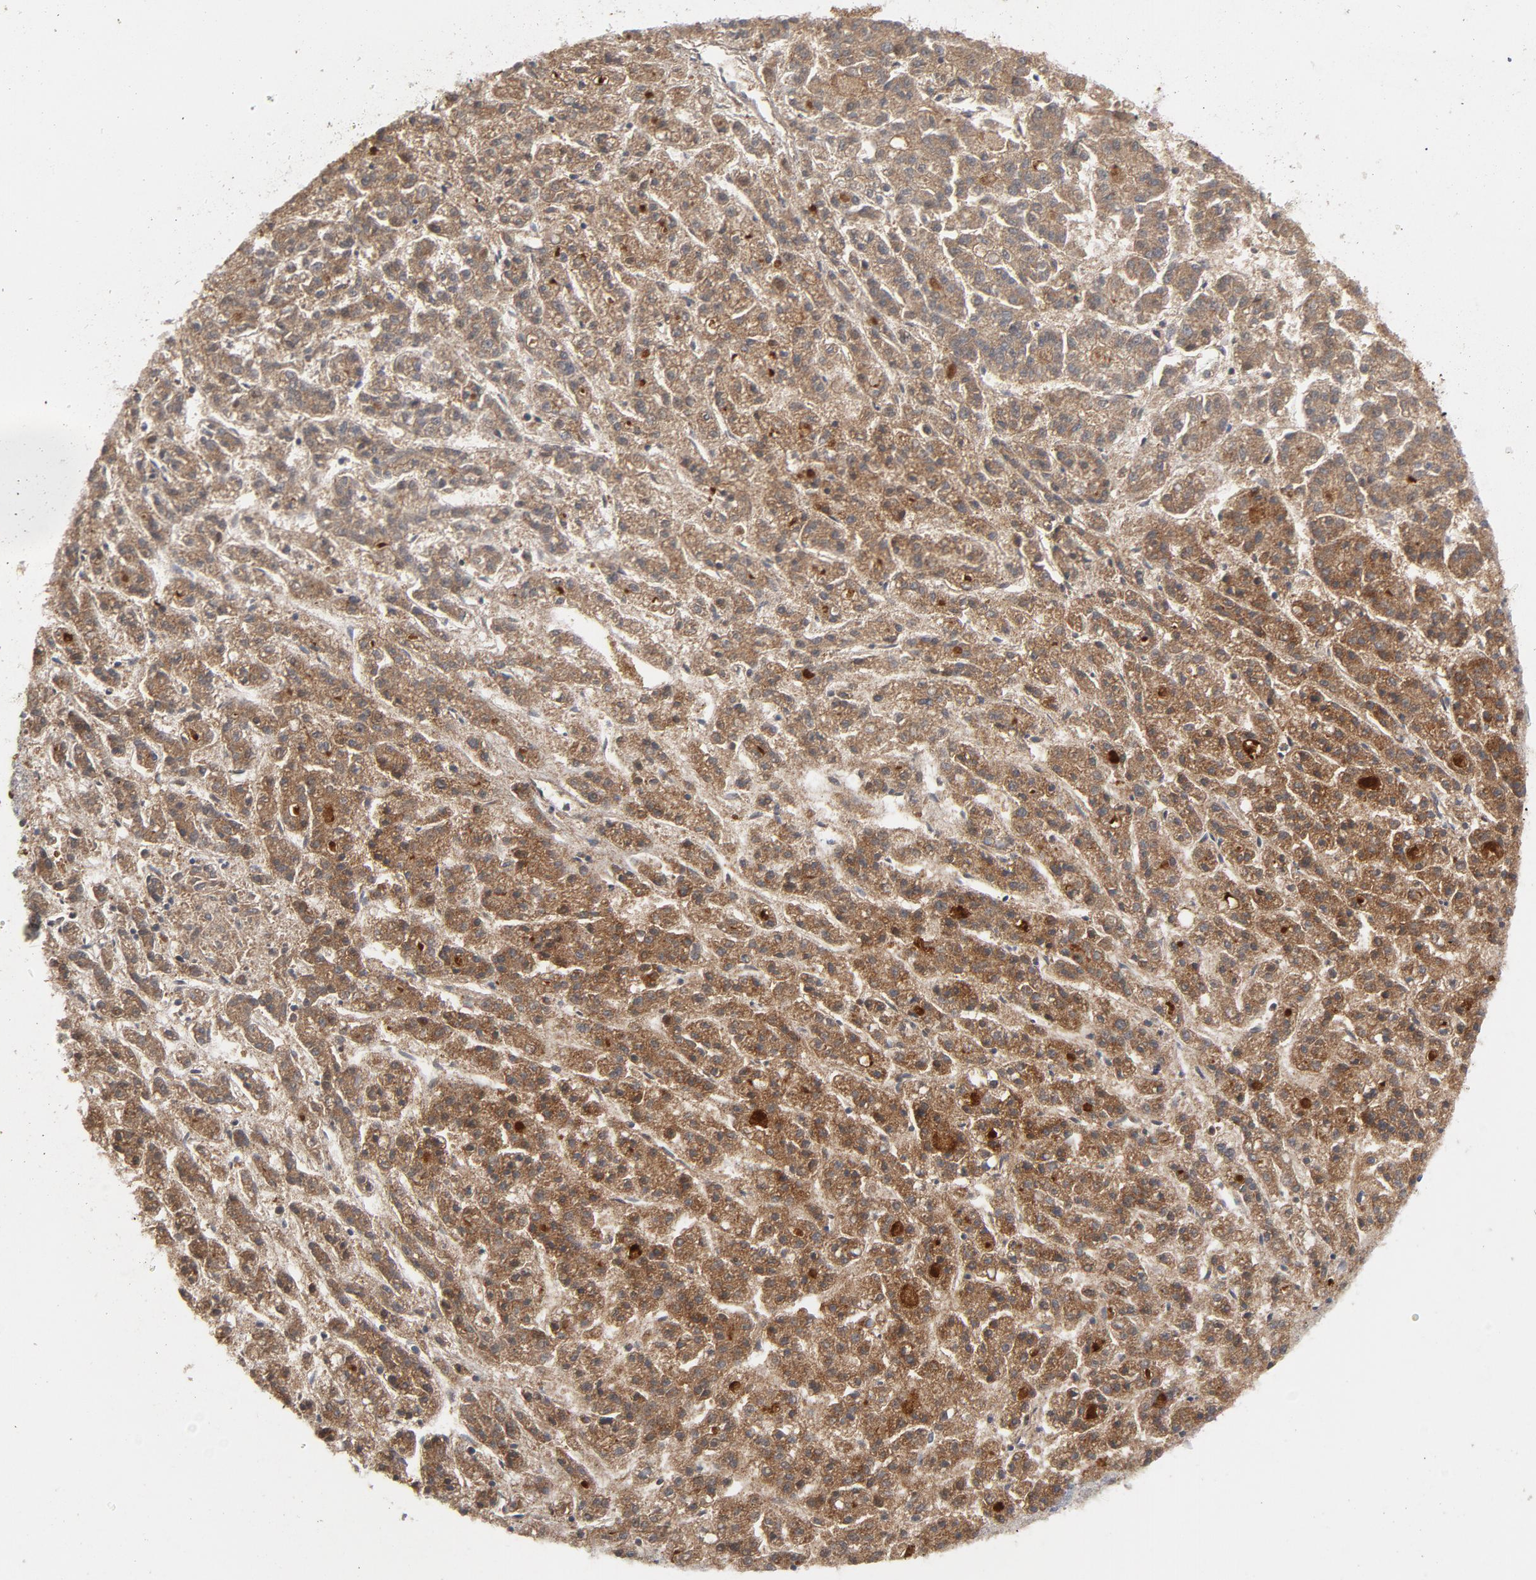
{"staining": {"intensity": "moderate", "quantity": ">75%", "location": "cytoplasmic/membranous"}, "tissue": "liver cancer", "cell_type": "Tumor cells", "image_type": "cancer", "snomed": [{"axis": "morphology", "description": "Carcinoma, Hepatocellular, NOS"}, {"axis": "topography", "description": "Liver"}], "caption": "IHC staining of liver hepatocellular carcinoma, which reveals medium levels of moderate cytoplasmic/membranous positivity in about >75% of tumor cells indicating moderate cytoplasmic/membranous protein expression. The staining was performed using DAB (3,3'-diaminobenzidine) (brown) for protein detection and nuclei were counterstained in hematoxylin (blue).", "gene": "RAPGEF4", "patient": {"sex": "male", "age": 70}}